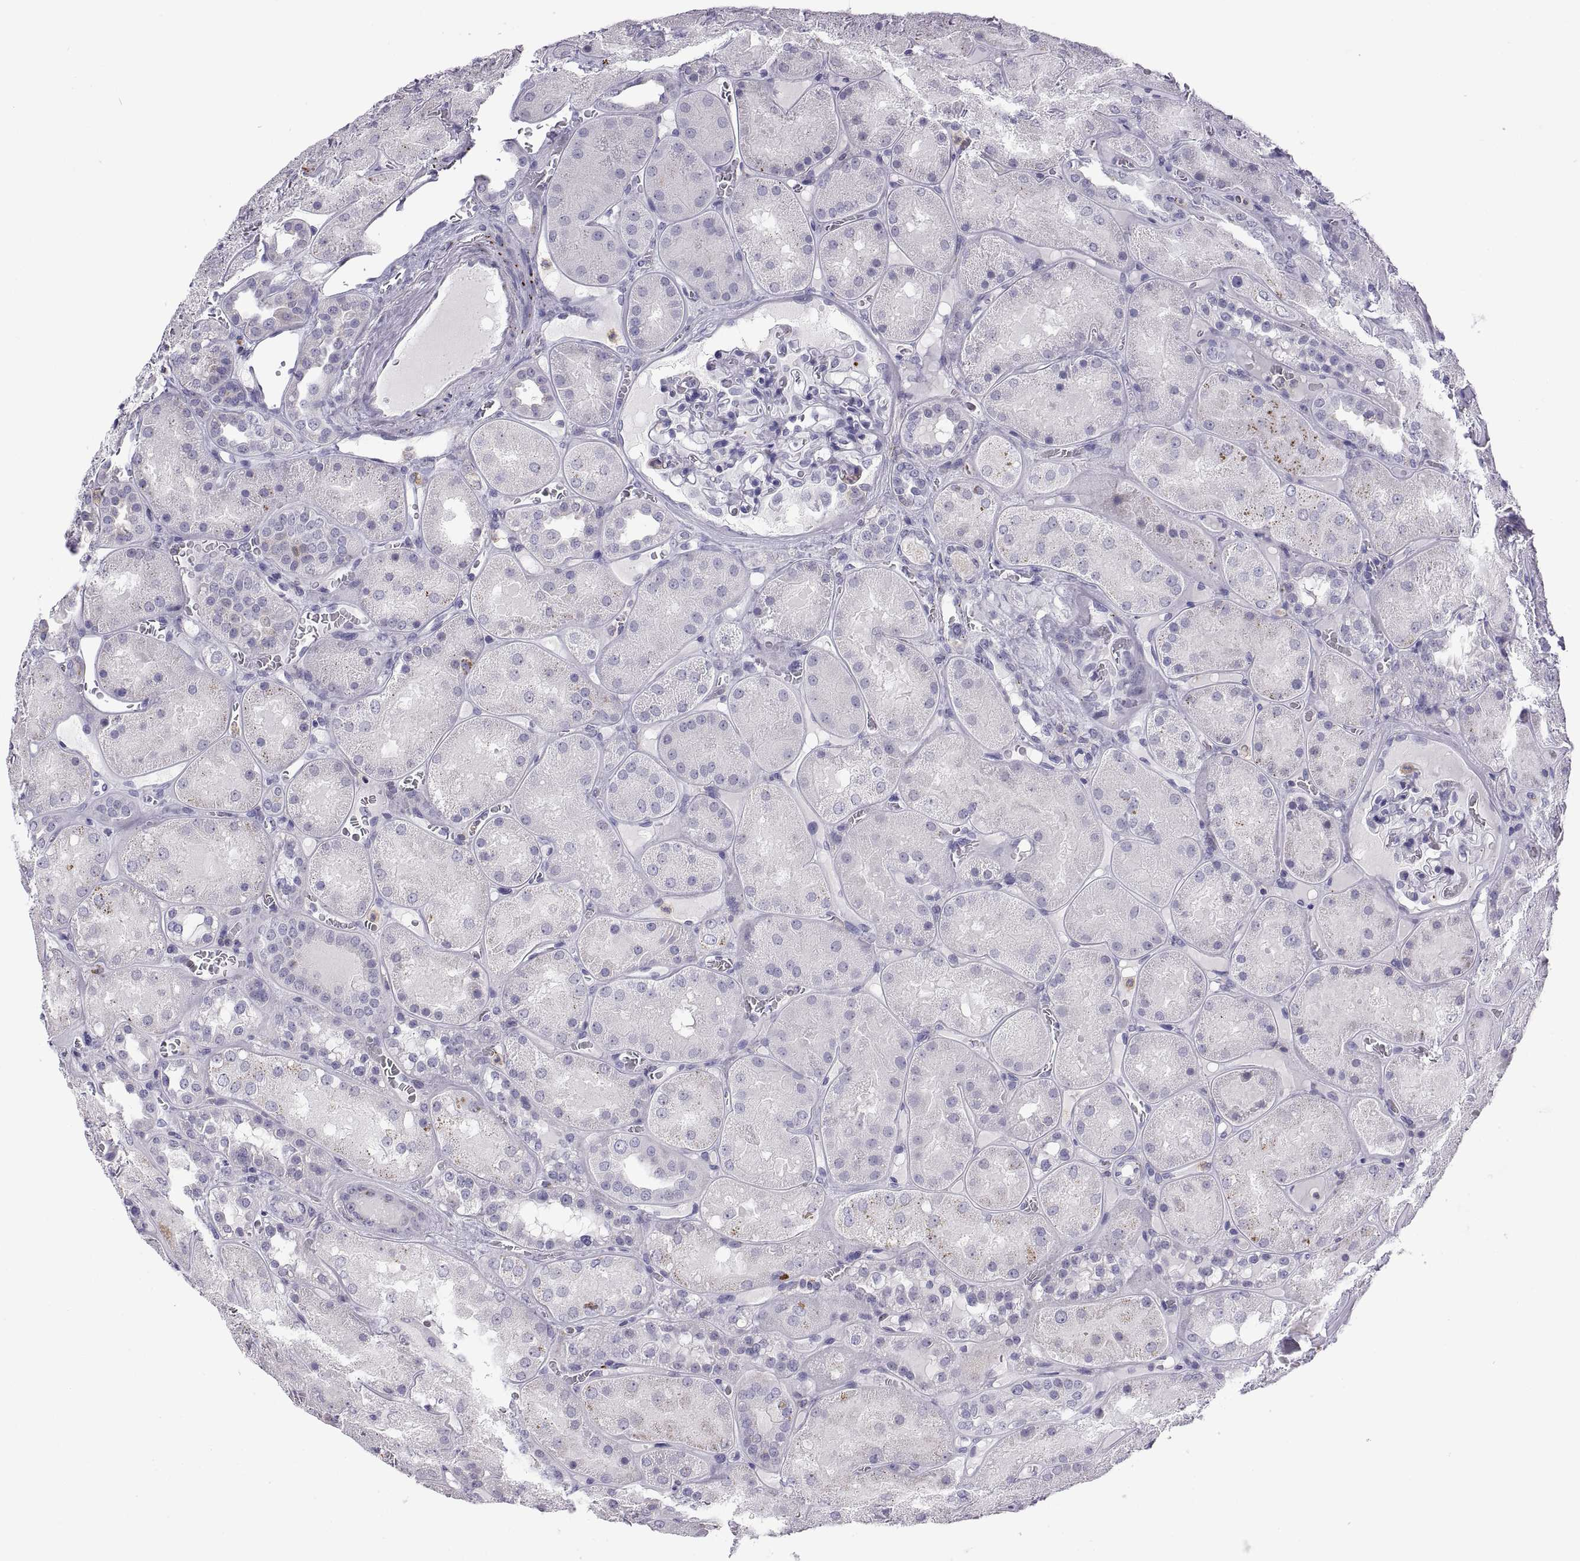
{"staining": {"intensity": "negative", "quantity": "none", "location": "none"}, "tissue": "kidney", "cell_type": "Cells in glomeruli", "image_type": "normal", "snomed": [{"axis": "morphology", "description": "Normal tissue, NOS"}, {"axis": "topography", "description": "Kidney"}], "caption": "DAB (3,3'-diaminobenzidine) immunohistochemical staining of benign kidney displays no significant staining in cells in glomeruli. Nuclei are stained in blue.", "gene": "RGS19", "patient": {"sex": "male", "age": 73}}